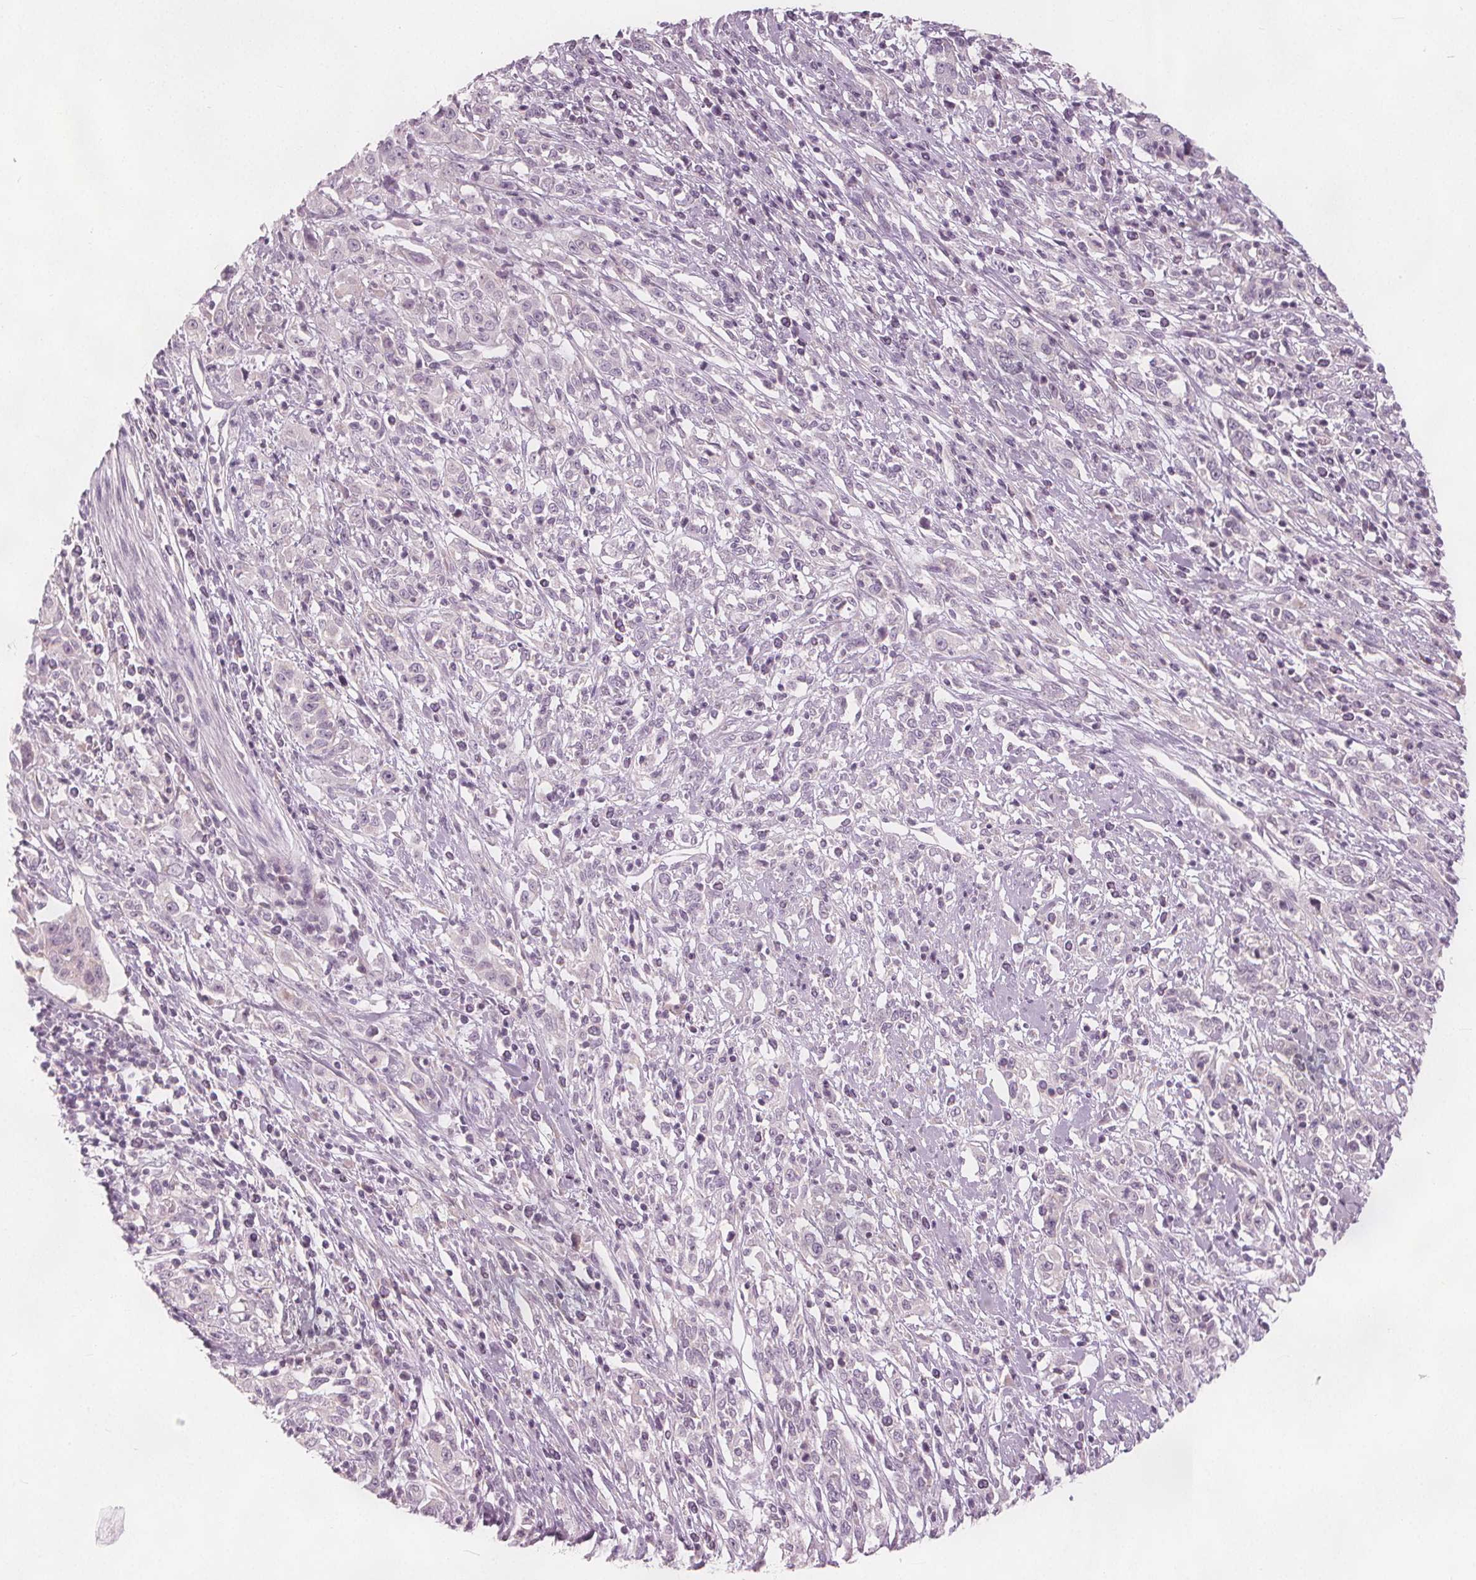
{"staining": {"intensity": "negative", "quantity": "none", "location": "none"}, "tissue": "cervical cancer", "cell_type": "Tumor cells", "image_type": "cancer", "snomed": [{"axis": "morphology", "description": "Adenocarcinoma, NOS"}, {"axis": "topography", "description": "Cervix"}], "caption": "The photomicrograph reveals no staining of tumor cells in cervical adenocarcinoma.", "gene": "BRSK1", "patient": {"sex": "female", "age": 40}}